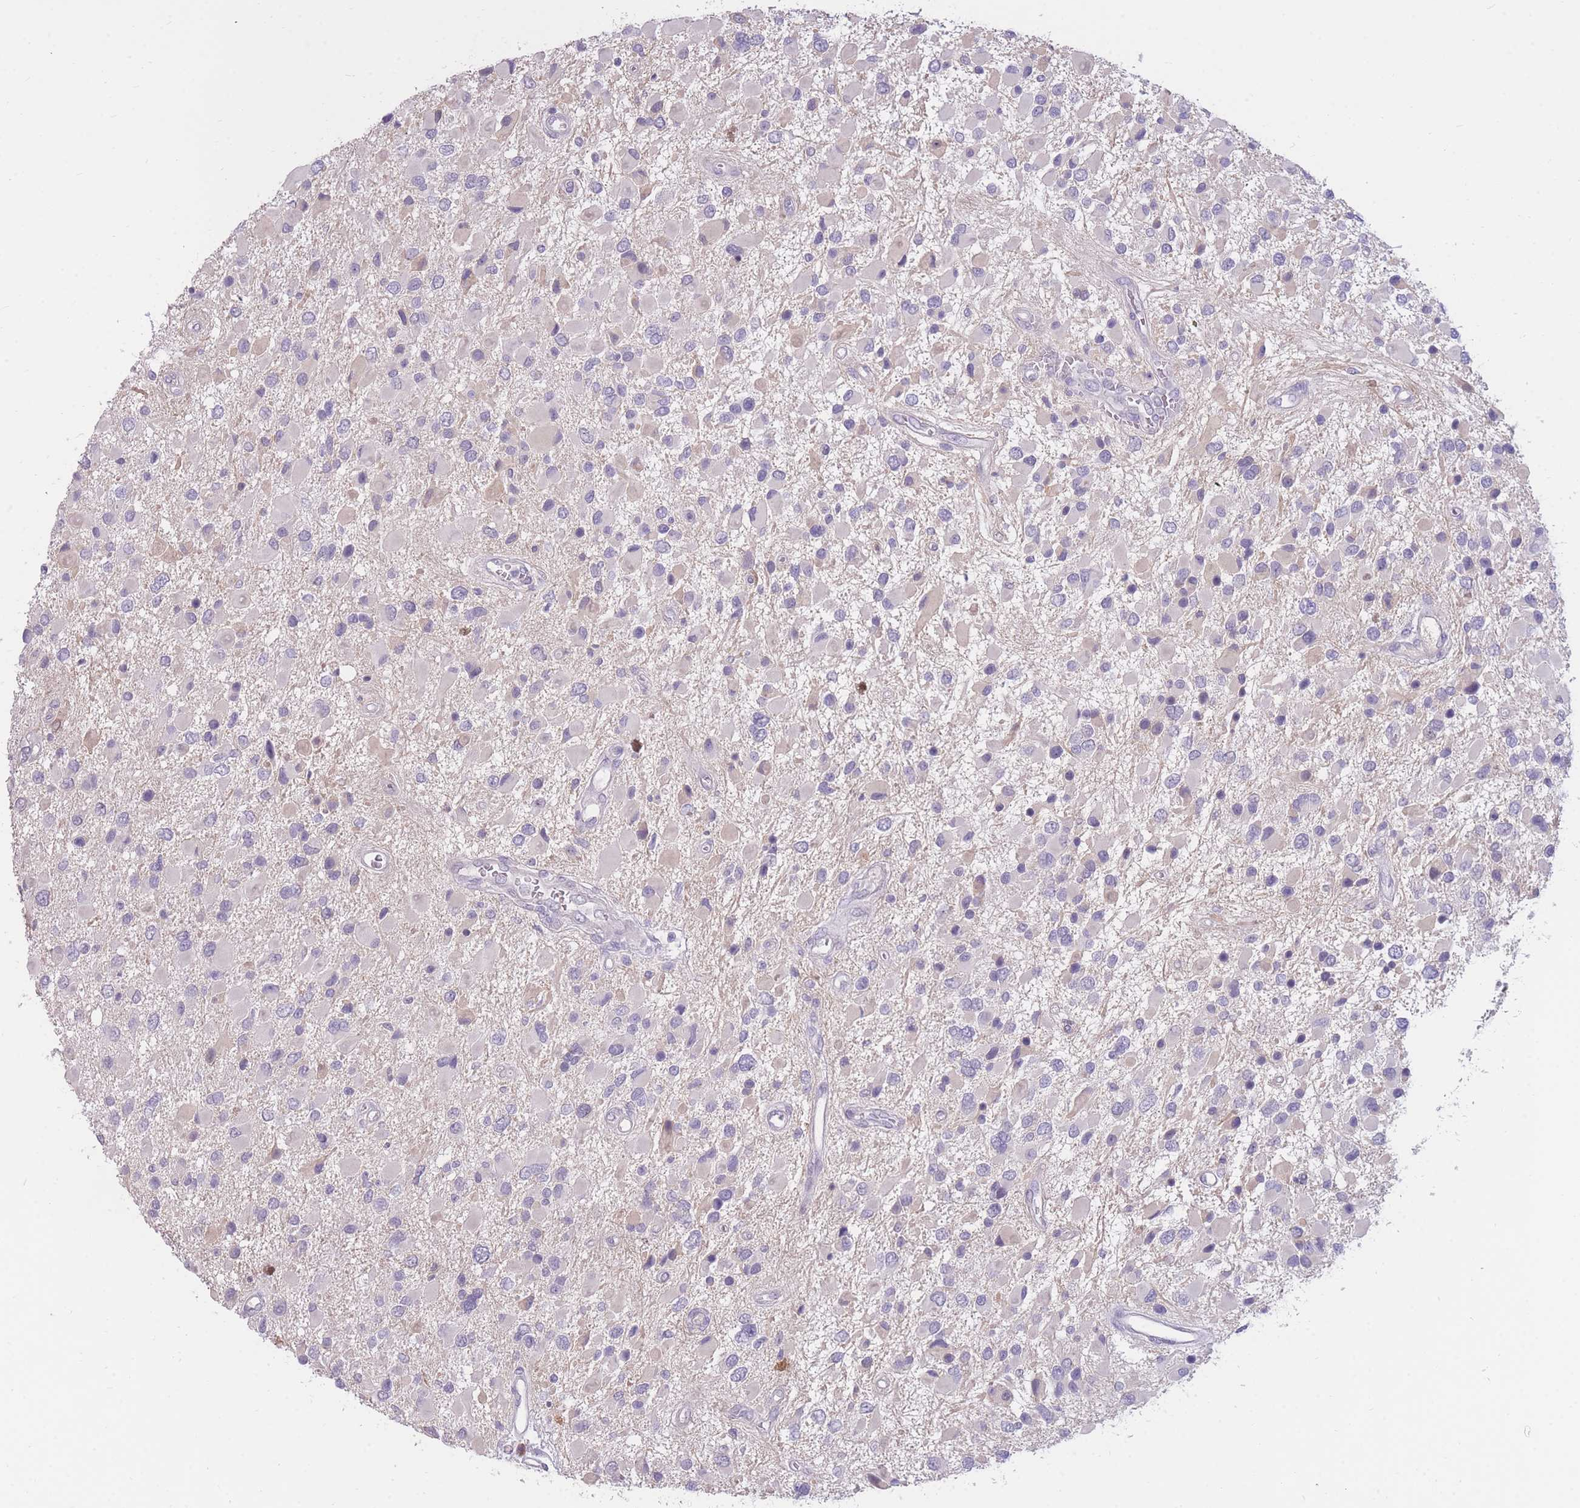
{"staining": {"intensity": "negative", "quantity": "none", "location": "none"}, "tissue": "glioma", "cell_type": "Tumor cells", "image_type": "cancer", "snomed": [{"axis": "morphology", "description": "Glioma, malignant, High grade"}, {"axis": "topography", "description": "Brain"}], "caption": "Human malignant glioma (high-grade) stained for a protein using immunohistochemistry displays no staining in tumor cells.", "gene": "TPSD1", "patient": {"sex": "male", "age": 53}}